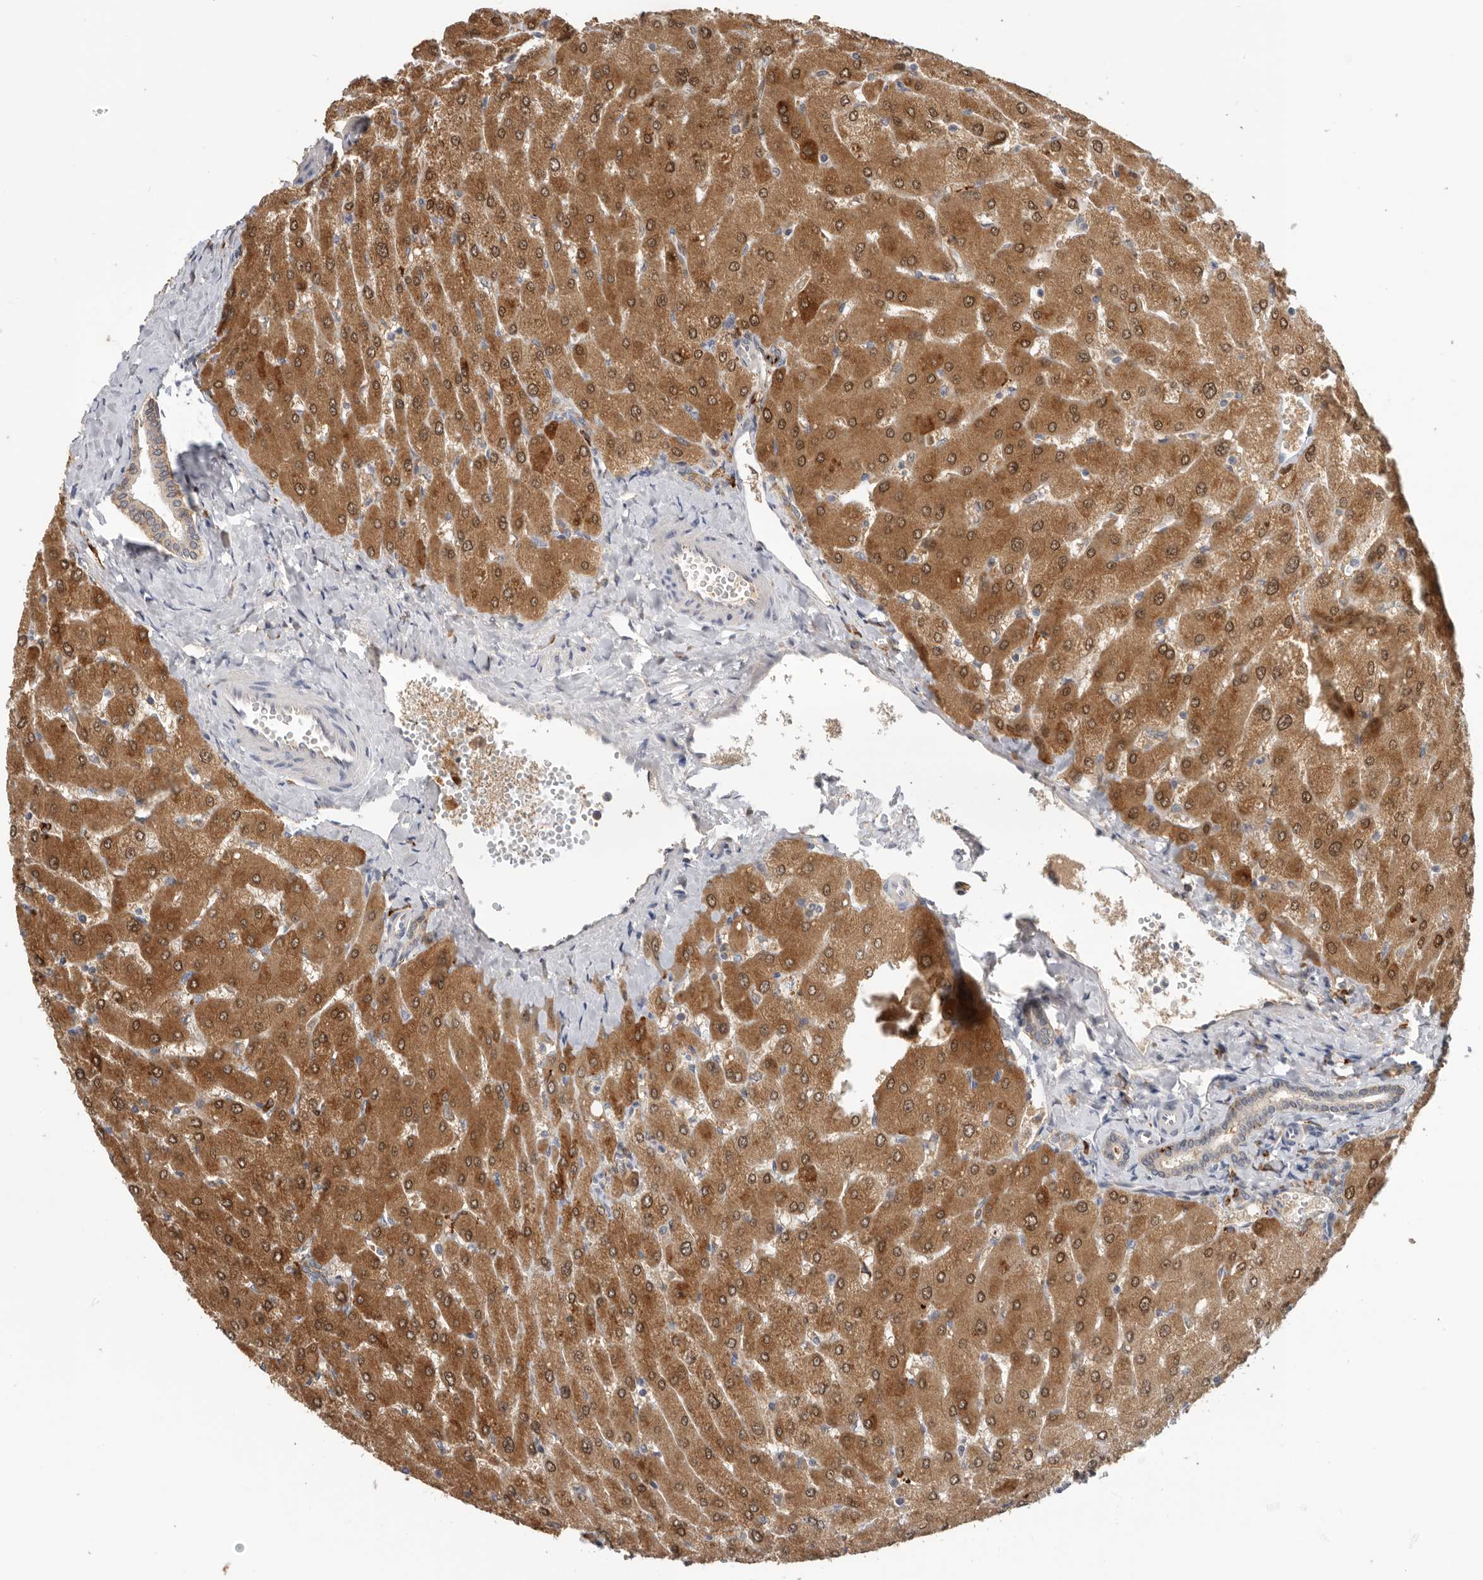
{"staining": {"intensity": "weak", "quantity": "25%-75%", "location": "cytoplasmic/membranous"}, "tissue": "liver", "cell_type": "Cholangiocytes", "image_type": "normal", "snomed": [{"axis": "morphology", "description": "Normal tissue, NOS"}, {"axis": "topography", "description": "Liver"}], "caption": "Cholangiocytes exhibit weak cytoplasmic/membranous expression in about 25%-75% of cells in unremarkable liver.", "gene": "TFRC", "patient": {"sex": "male", "age": 55}}